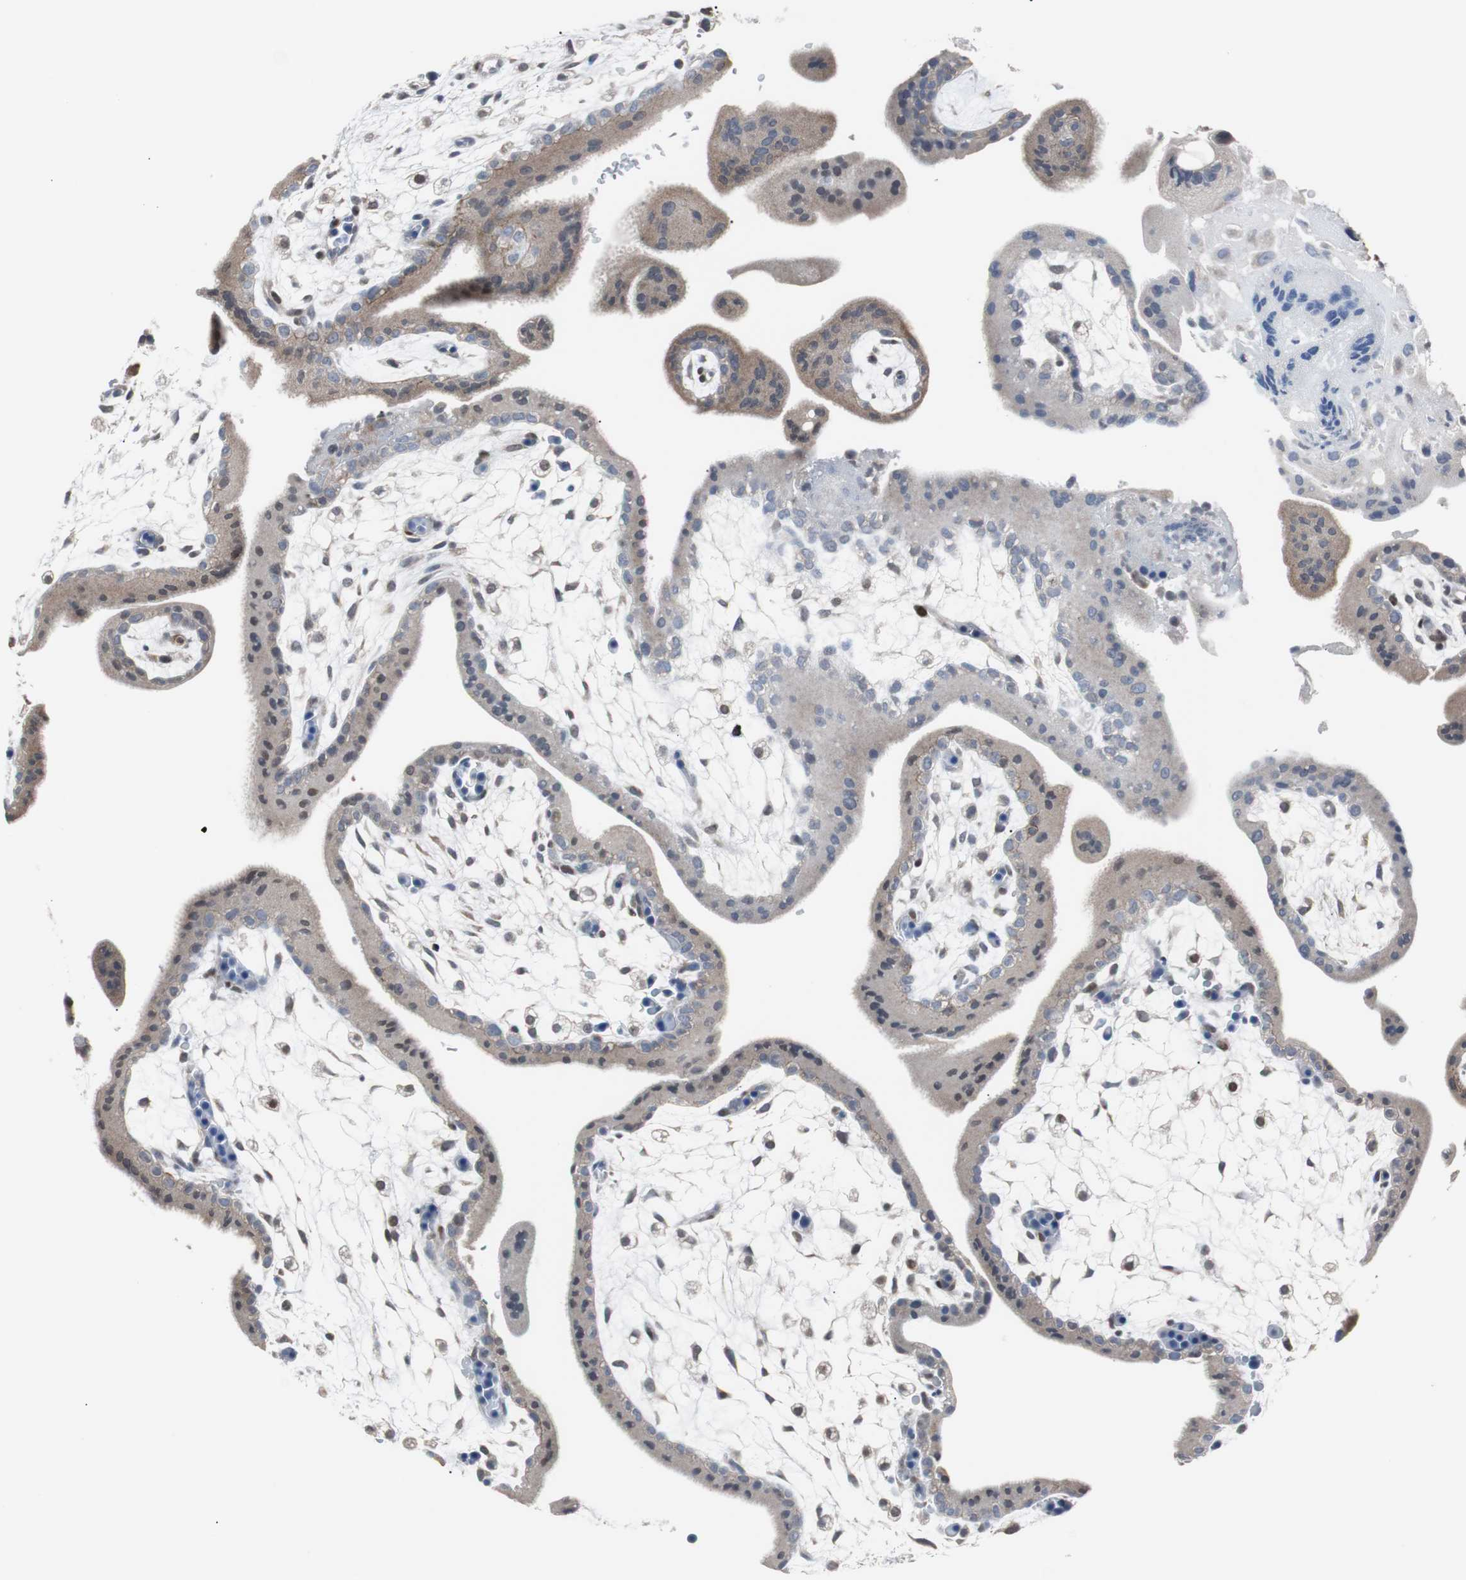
{"staining": {"intensity": "weak", "quantity": "25%-75%", "location": "cytoplasmic/membranous"}, "tissue": "placenta", "cell_type": "Decidual cells", "image_type": "normal", "snomed": [{"axis": "morphology", "description": "Normal tissue, NOS"}, {"axis": "topography", "description": "Placenta"}], "caption": "Immunohistochemistry (IHC) of benign placenta exhibits low levels of weak cytoplasmic/membranous positivity in approximately 25%-75% of decidual cells. (brown staining indicates protein expression, while blue staining denotes nuclei).", "gene": "ZHX2", "patient": {"sex": "female", "age": 35}}